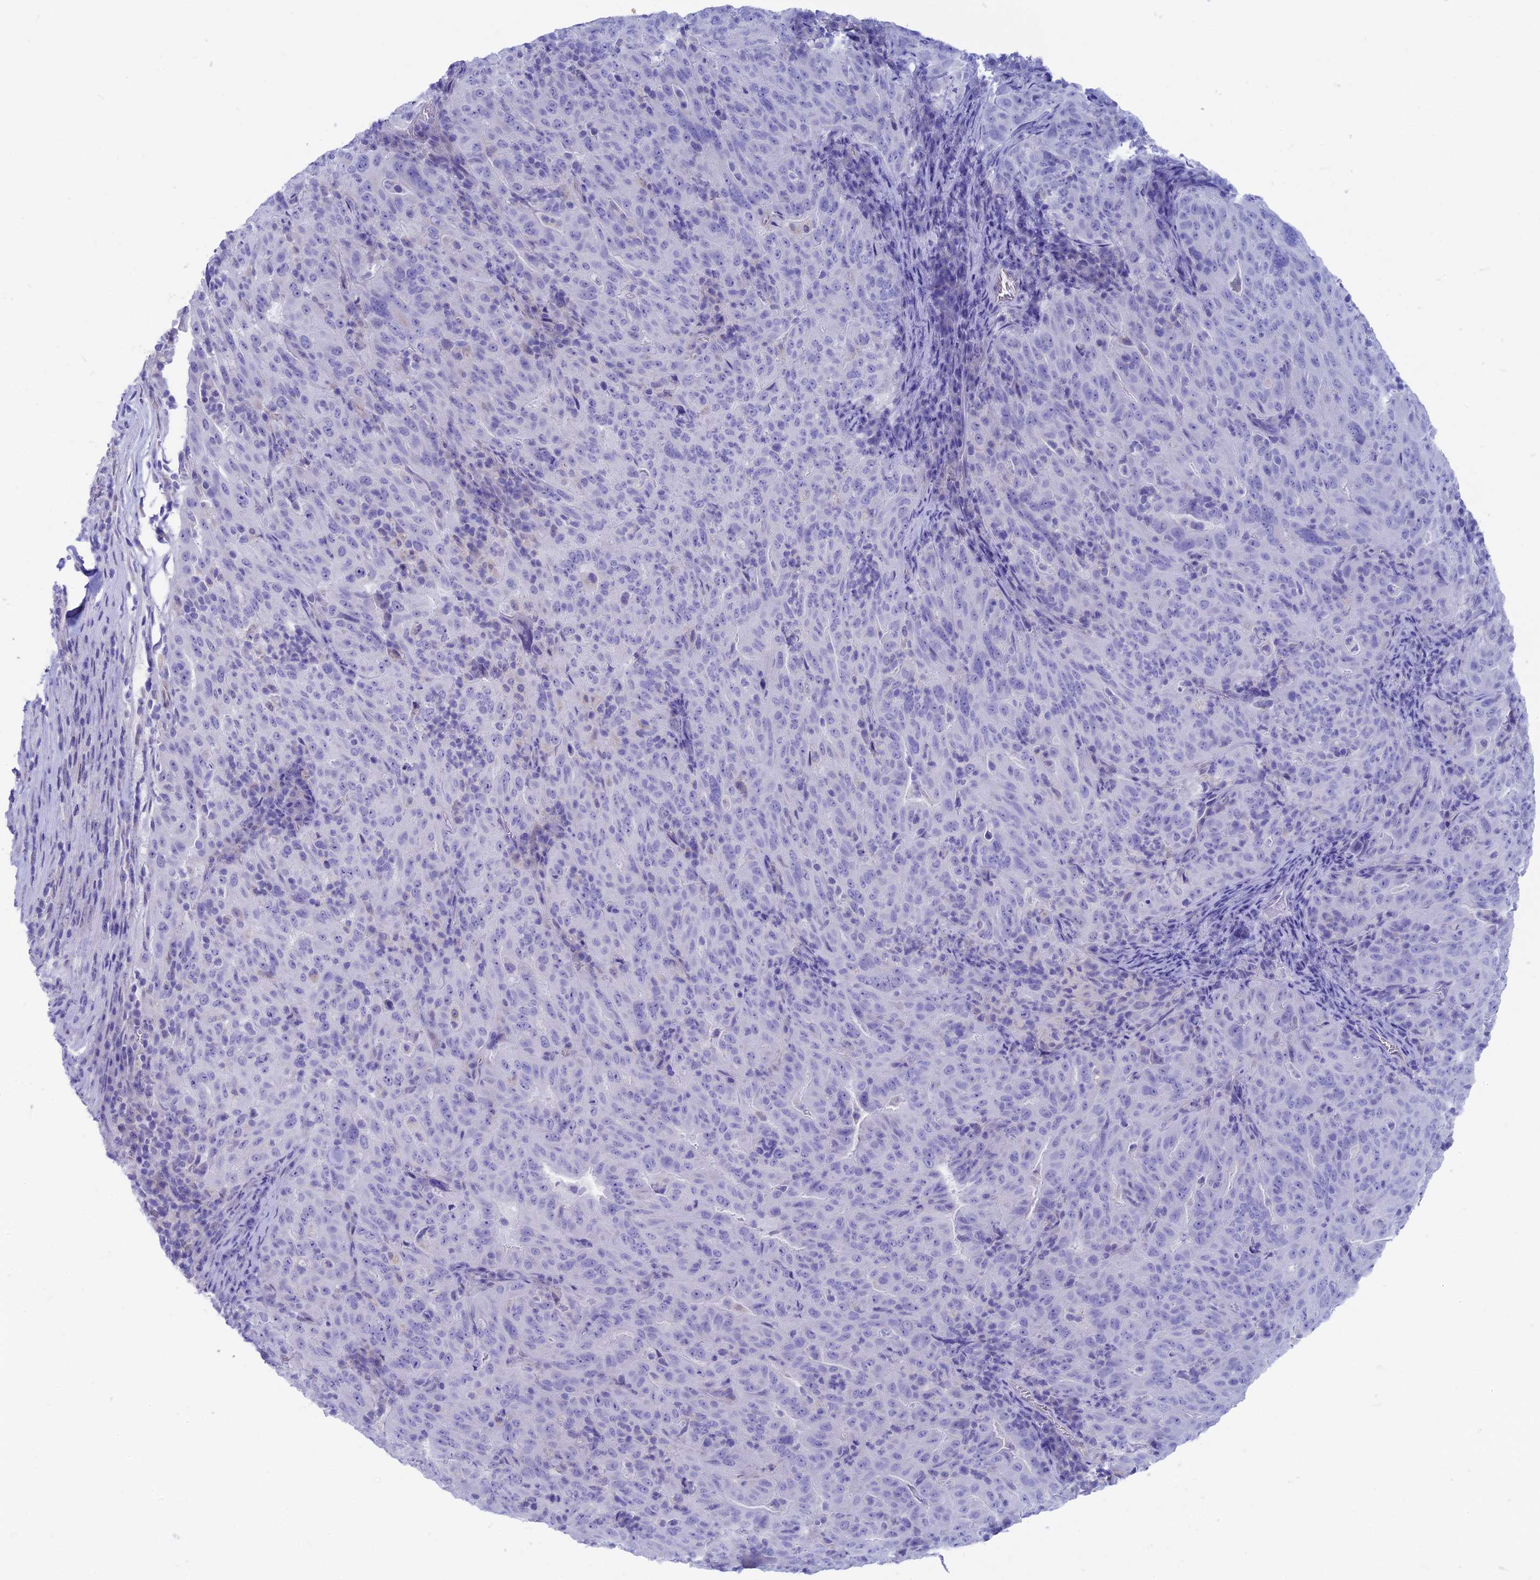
{"staining": {"intensity": "negative", "quantity": "none", "location": "none"}, "tissue": "pancreatic cancer", "cell_type": "Tumor cells", "image_type": "cancer", "snomed": [{"axis": "morphology", "description": "Adenocarcinoma, NOS"}, {"axis": "topography", "description": "Pancreas"}], "caption": "Tumor cells are negative for brown protein staining in adenocarcinoma (pancreatic).", "gene": "GNGT2", "patient": {"sex": "male", "age": 63}}